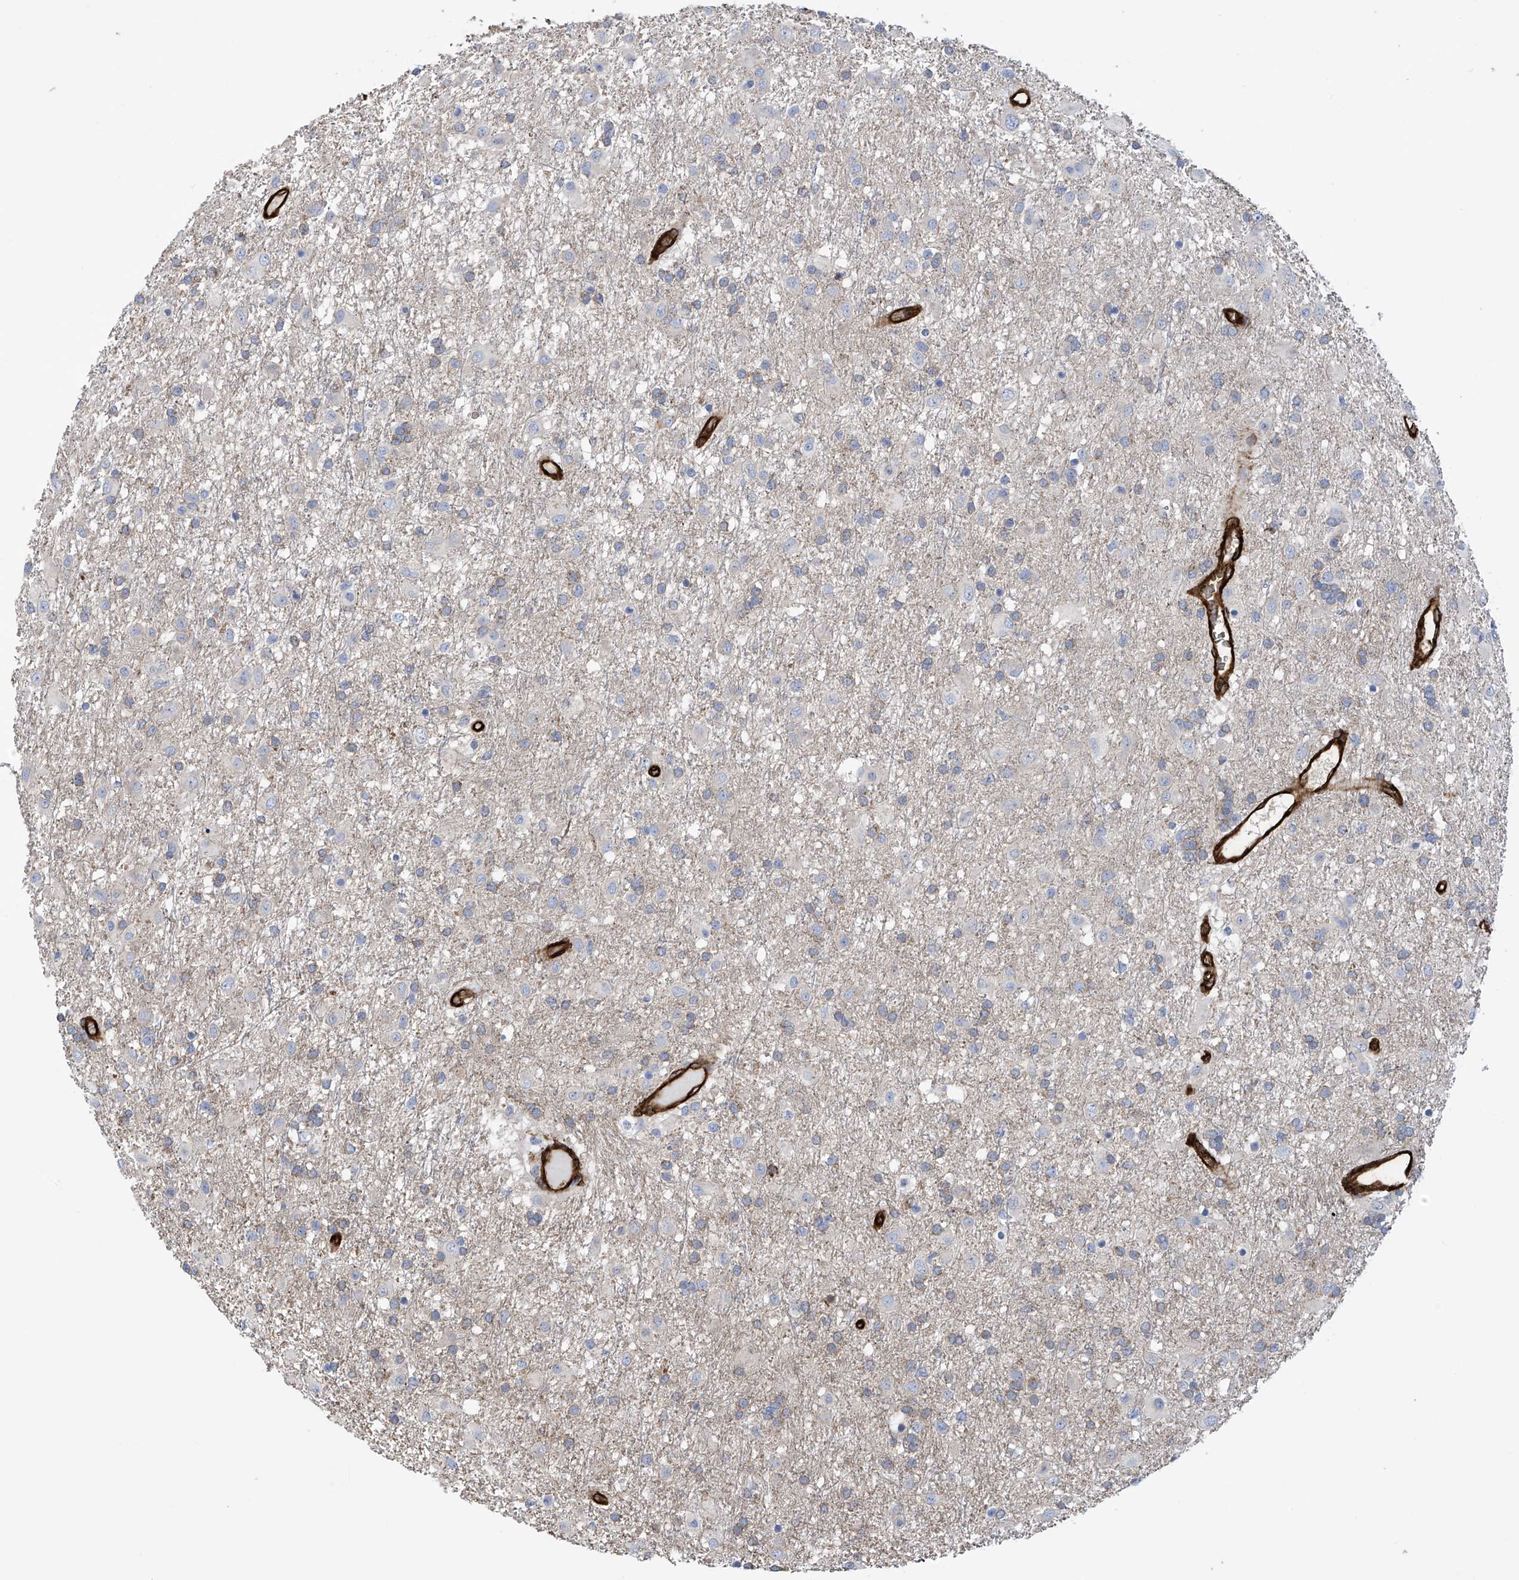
{"staining": {"intensity": "negative", "quantity": "none", "location": "none"}, "tissue": "glioma", "cell_type": "Tumor cells", "image_type": "cancer", "snomed": [{"axis": "morphology", "description": "Glioma, malignant, Low grade"}, {"axis": "topography", "description": "Brain"}], "caption": "Micrograph shows no significant protein positivity in tumor cells of glioma.", "gene": "UBTD1", "patient": {"sex": "male", "age": 65}}